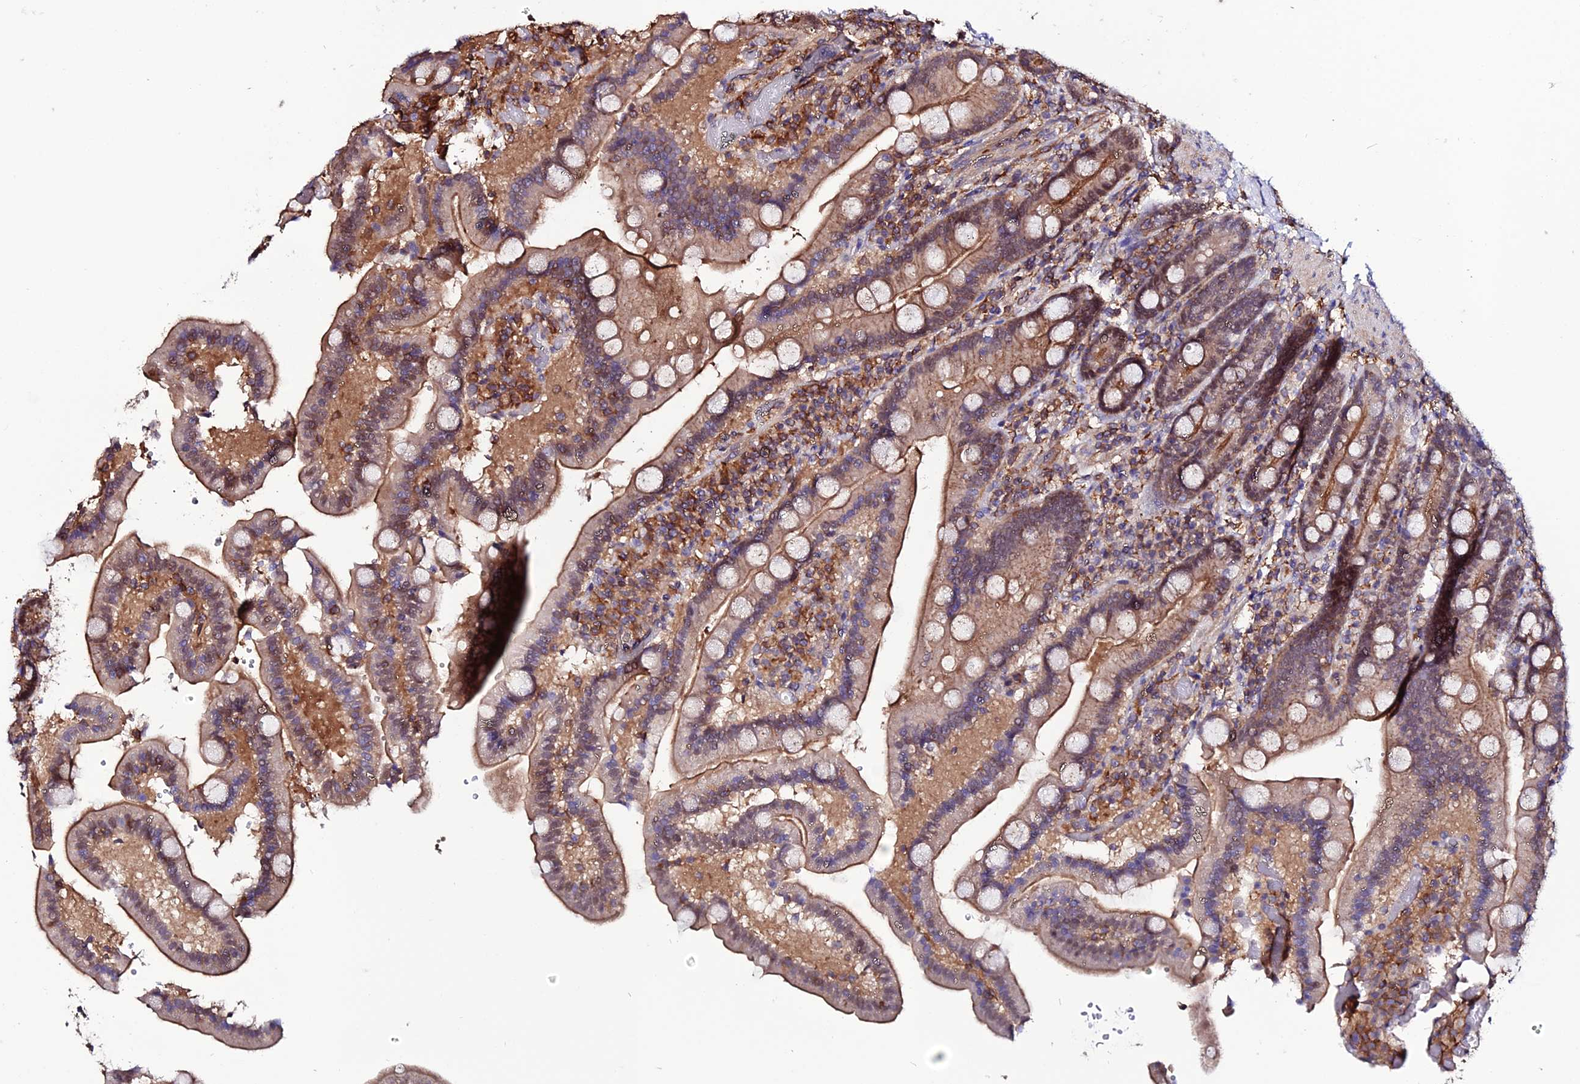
{"staining": {"intensity": "moderate", "quantity": ">75%", "location": "cytoplasmic/membranous"}, "tissue": "duodenum", "cell_type": "Glandular cells", "image_type": "normal", "snomed": [{"axis": "morphology", "description": "Normal tissue, NOS"}, {"axis": "topography", "description": "Duodenum"}], "caption": "Immunohistochemistry (DAB) staining of unremarkable human duodenum displays moderate cytoplasmic/membranous protein expression in about >75% of glandular cells.", "gene": "USP17L10", "patient": {"sex": "female", "age": 62}}